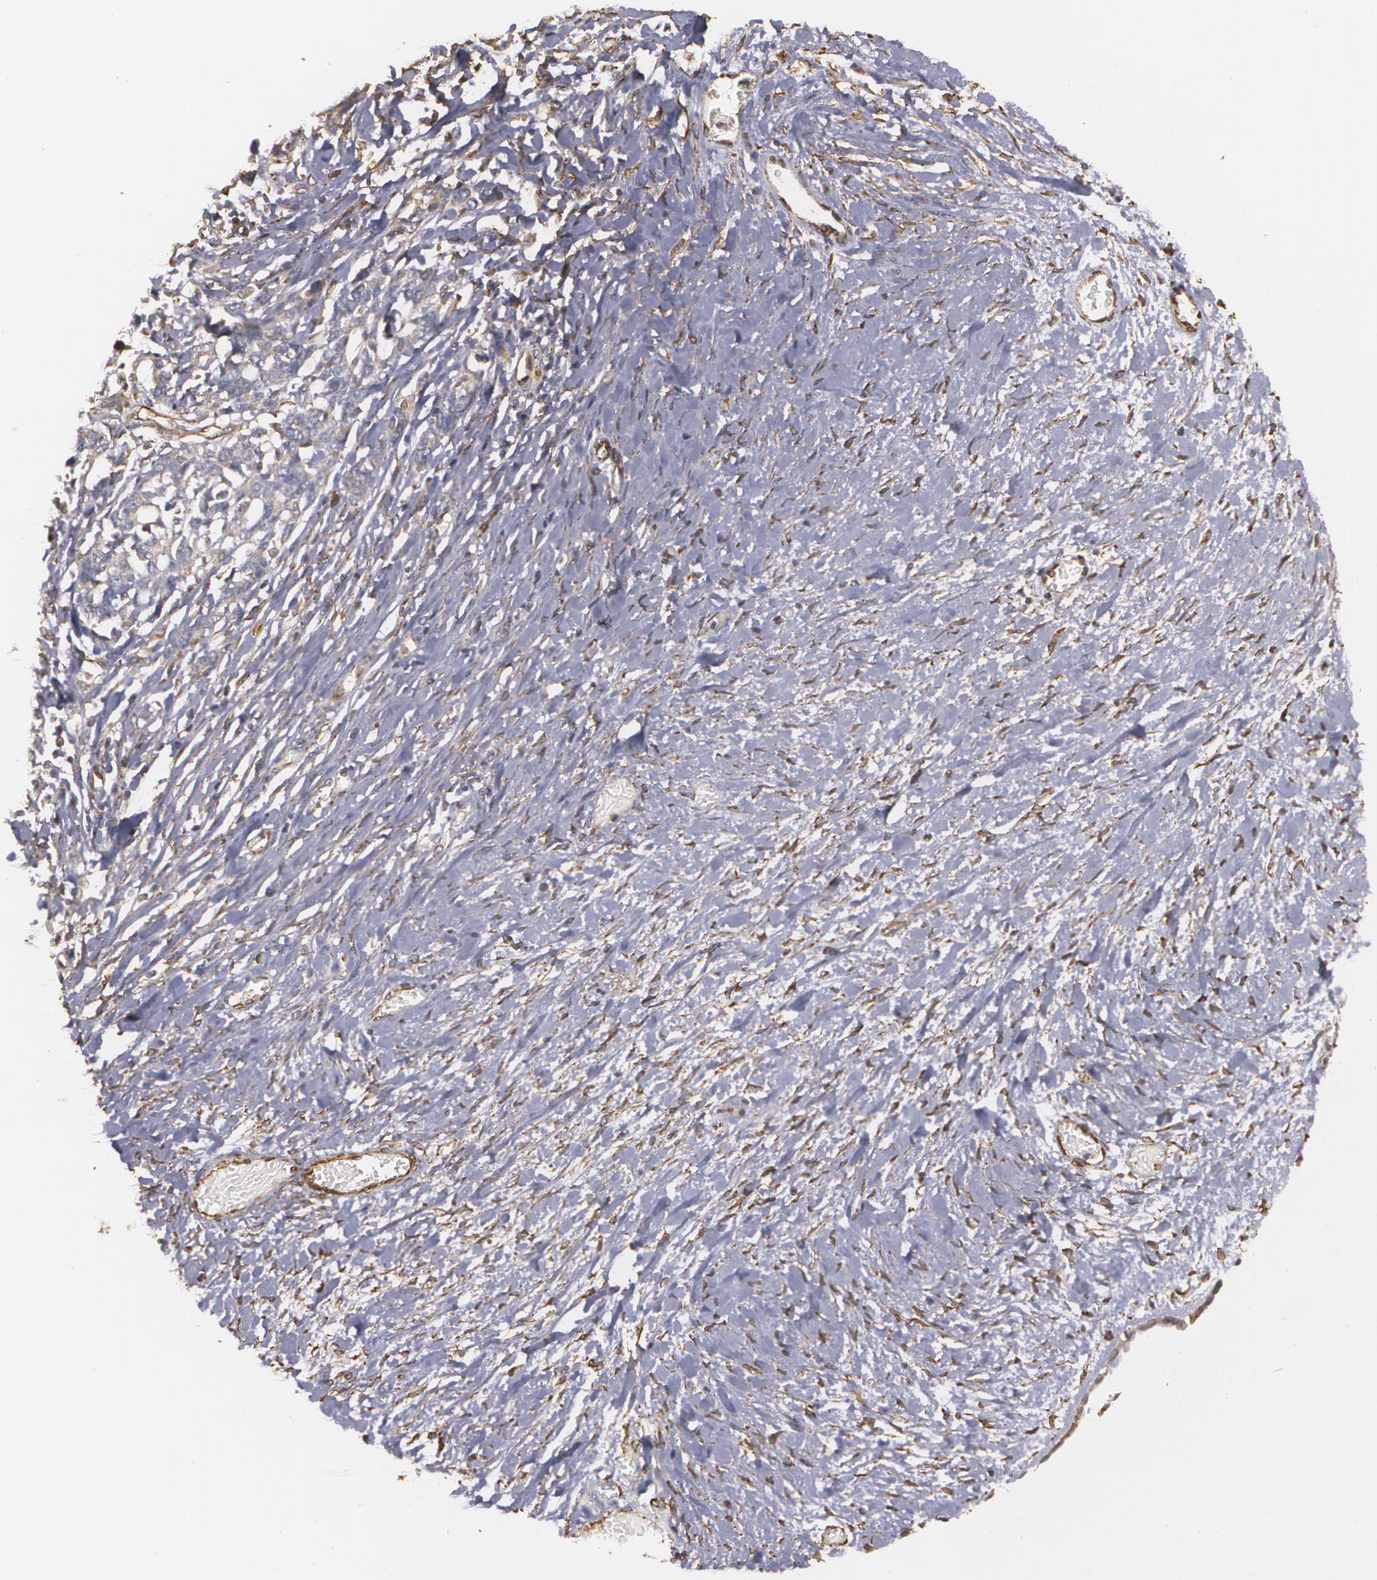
{"staining": {"intensity": "weak", "quantity": "25%-75%", "location": "cytoplasmic/membranous"}, "tissue": "ovarian cancer", "cell_type": "Tumor cells", "image_type": "cancer", "snomed": [{"axis": "morphology", "description": "Cystadenocarcinoma, serous, NOS"}, {"axis": "topography", "description": "Ovary"}], "caption": "Immunohistochemical staining of human serous cystadenocarcinoma (ovarian) exhibits weak cytoplasmic/membranous protein positivity in approximately 25%-75% of tumor cells.", "gene": "CYB5R3", "patient": {"sex": "female", "age": 69}}